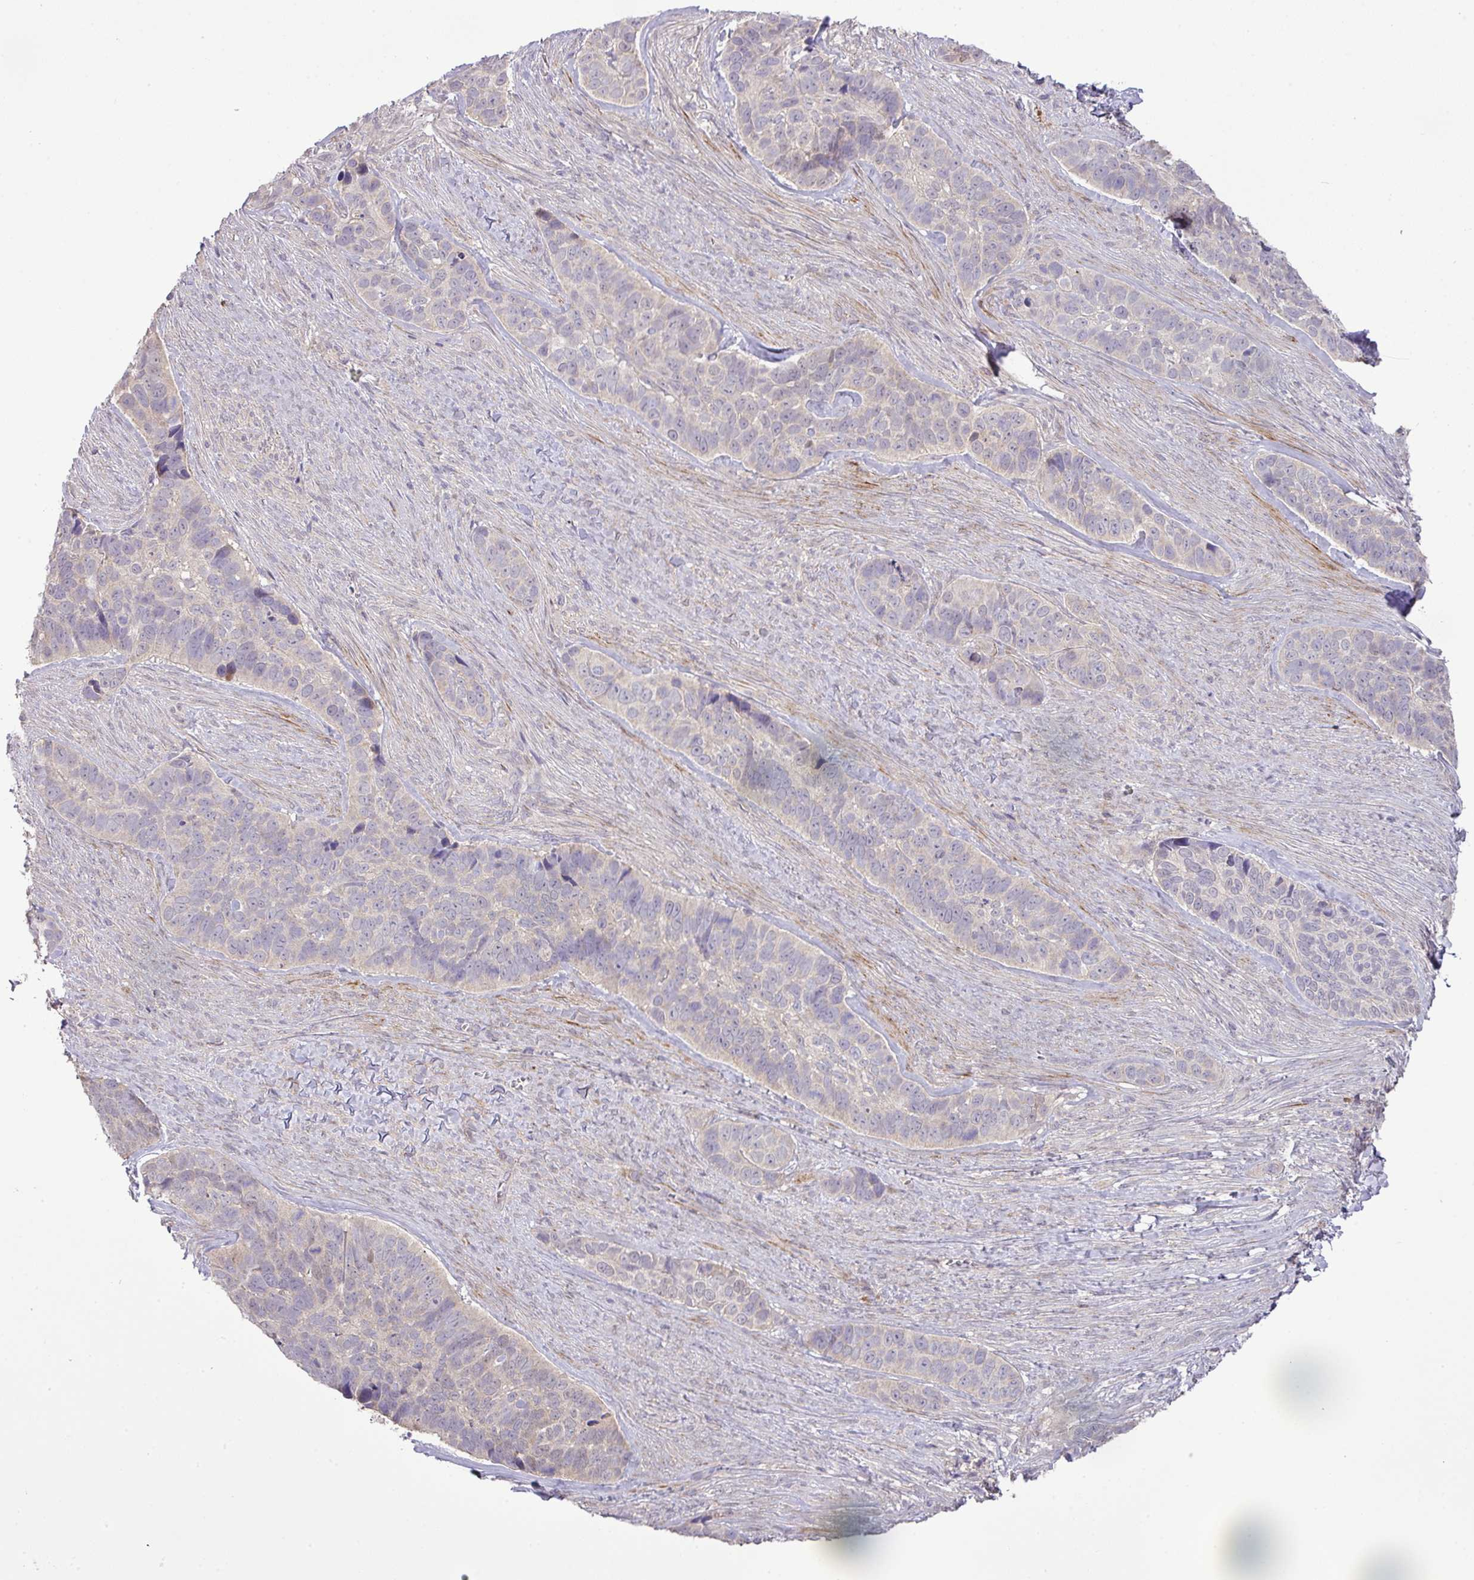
{"staining": {"intensity": "negative", "quantity": "none", "location": "none"}, "tissue": "skin cancer", "cell_type": "Tumor cells", "image_type": "cancer", "snomed": [{"axis": "morphology", "description": "Basal cell carcinoma"}, {"axis": "topography", "description": "Skin"}], "caption": "Tumor cells show no significant staining in basal cell carcinoma (skin).", "gene": "TPRA1", "patient": {"sex": "female", "age": 82}}